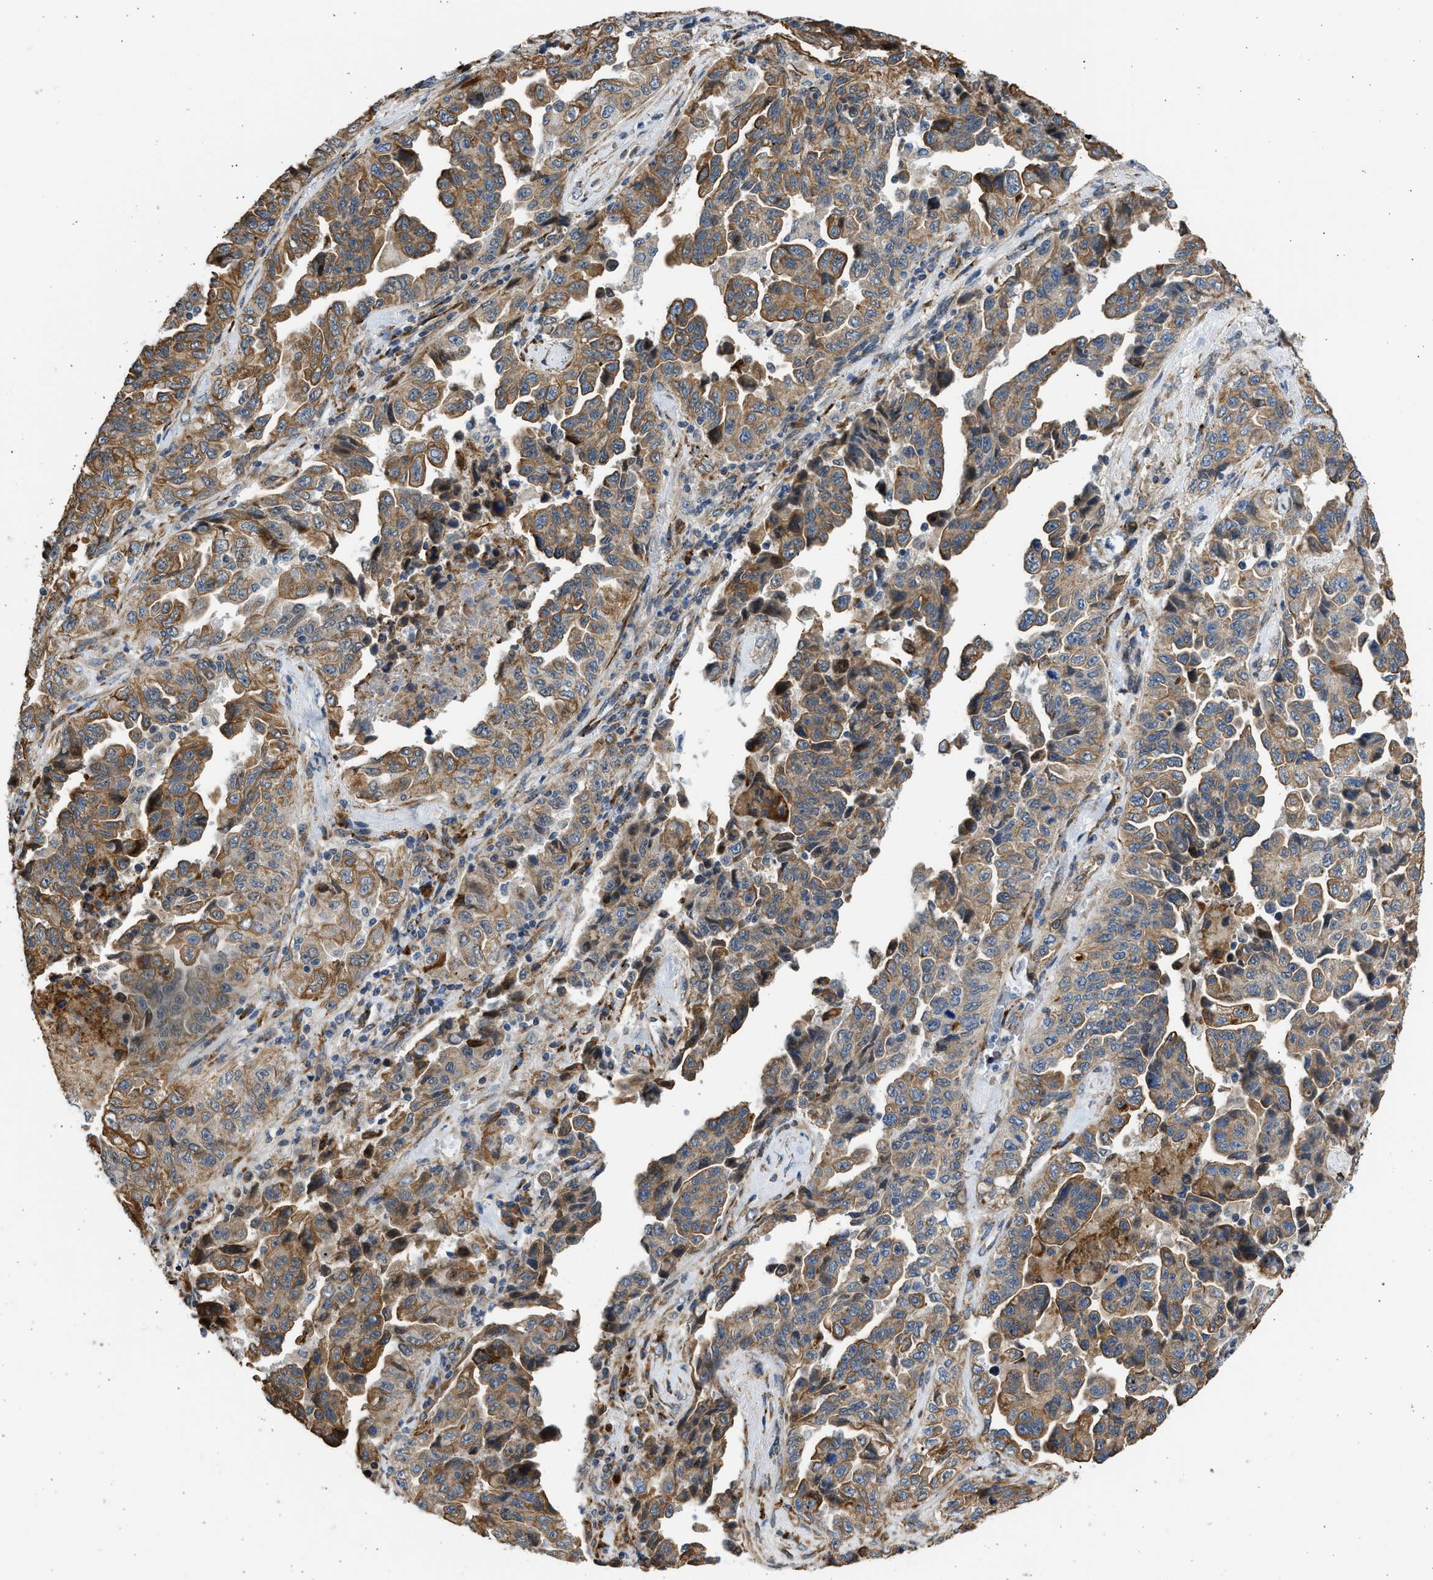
{"staining": {"intensity": "moderate", "quantity": ">75%", "location": "cytoplasmic/membranous"}, "tissue": "lung cancer", "cell_type": "Tumor cells", "image_type": "cancer", "snomed": [{"axis": "morphology", "description": "Adenocarcinoma, NOS"}, {"axis": "topography", "description": "Lung"}], "caption": "Lung adenocarcinoma stained with immunohistochemistry exhibits moderate cytoplasmic/membranous positivity in approximately >75% of tumor cells.", "gene": "PLD2", "patient": {"sex": "female", "age": 51}}